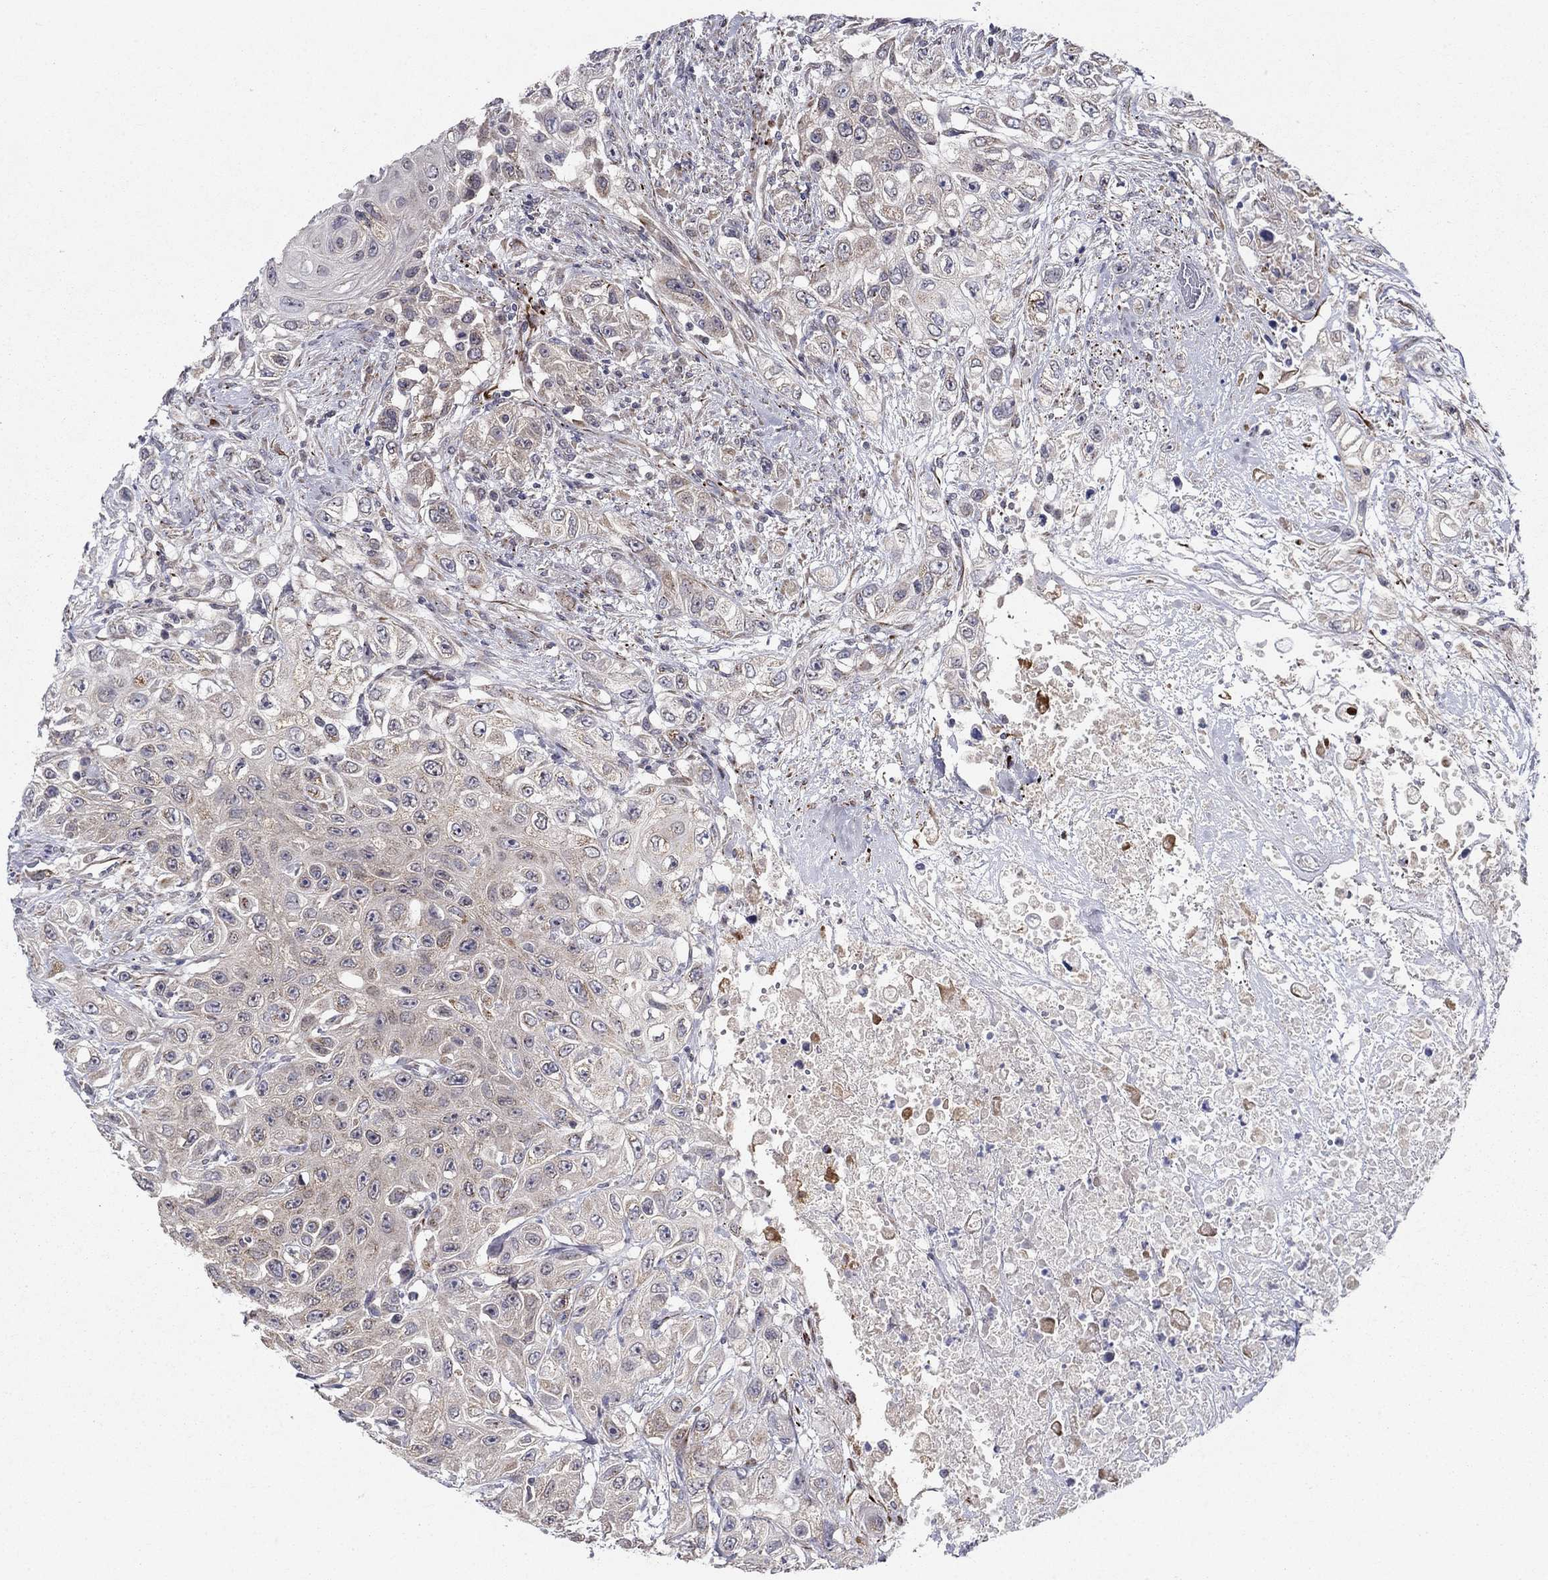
{"staining": {"intensity": "weak", "quantity": ">75%", "location": "cytoplasmic/membranous"}, "tissue": "urothelial cancer", "cell_type": "Tumor cells", "image_type": "cancer", "snomed": [{"axis": "morphology", "description": "Urothelial carcinoma, High grade"}, {"axis": "topography", "description": "Urinary bladder"}], "caption": "Urothelial carcinoma (high-grade) tissue shows weak cytoplasmic/membranous staining in about >75% of tumor cells, visualized by immunohistochemistry.", "gene": "LACTB2", "patient": {"sex": "female", "age": 56}}